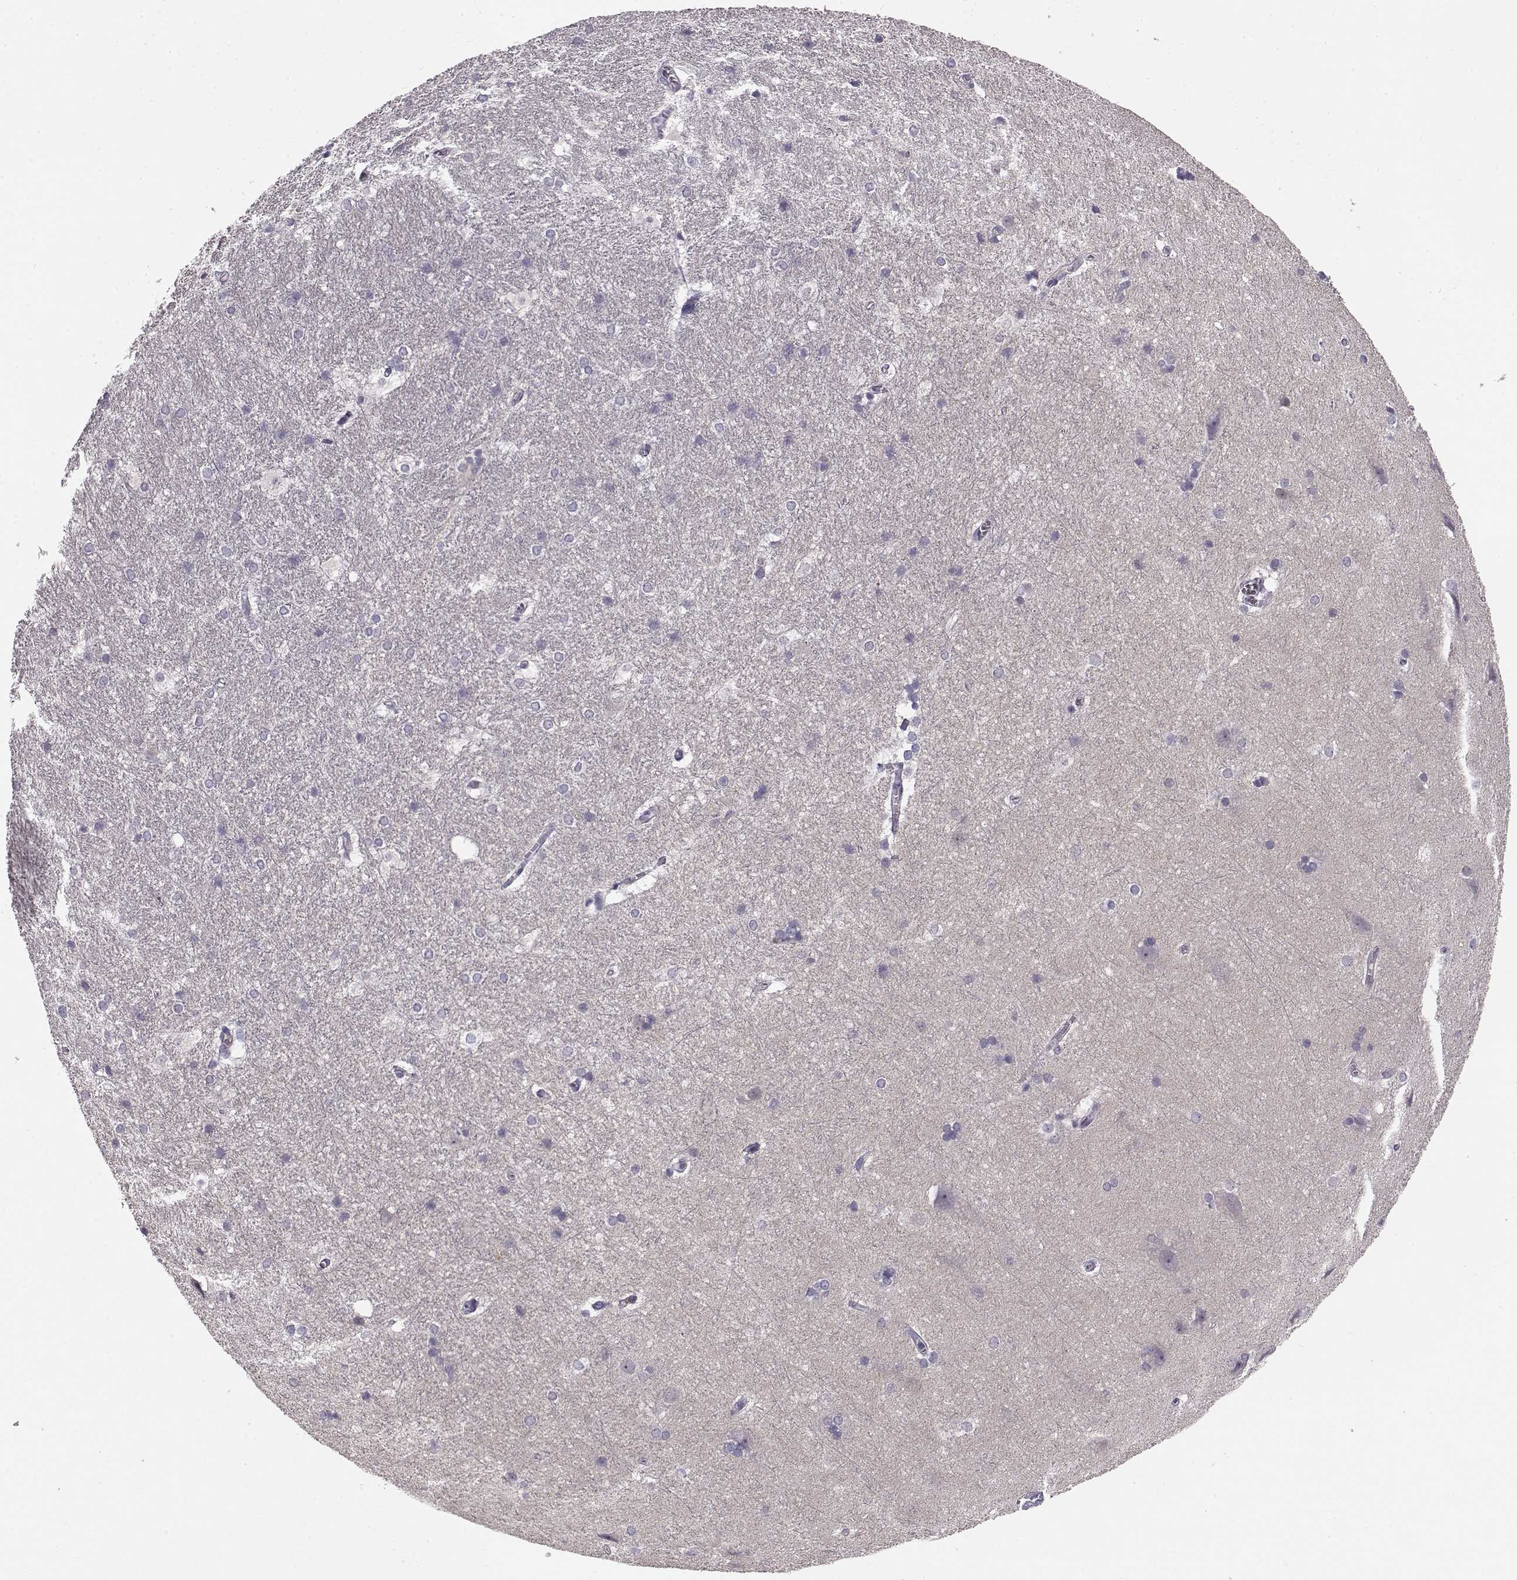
{"staining": {"intensity": "negative", "quantity": "none", "location": "none"}, "tissue": "hippocampus", "cell_type": "Glial cells", "image_type": "normal", "snomed": [{"axis": "morphology", "description": "Normal tissue, NOS"}, {"axis": "topography", "description": "Cerebral cortex"}, {"axis": "topography", "description": "Hippocampus"}], "caption": "Immunohistochemistry (IHC) micrograph of benign hippocampus stained for a protein (brown), which shows no expression in glial cells. (Immunohistochemistry (IHC), brightfield microscopy, high magnification).", "gene": "KRT81", "patient": {"sex": "female", "age": 19}}